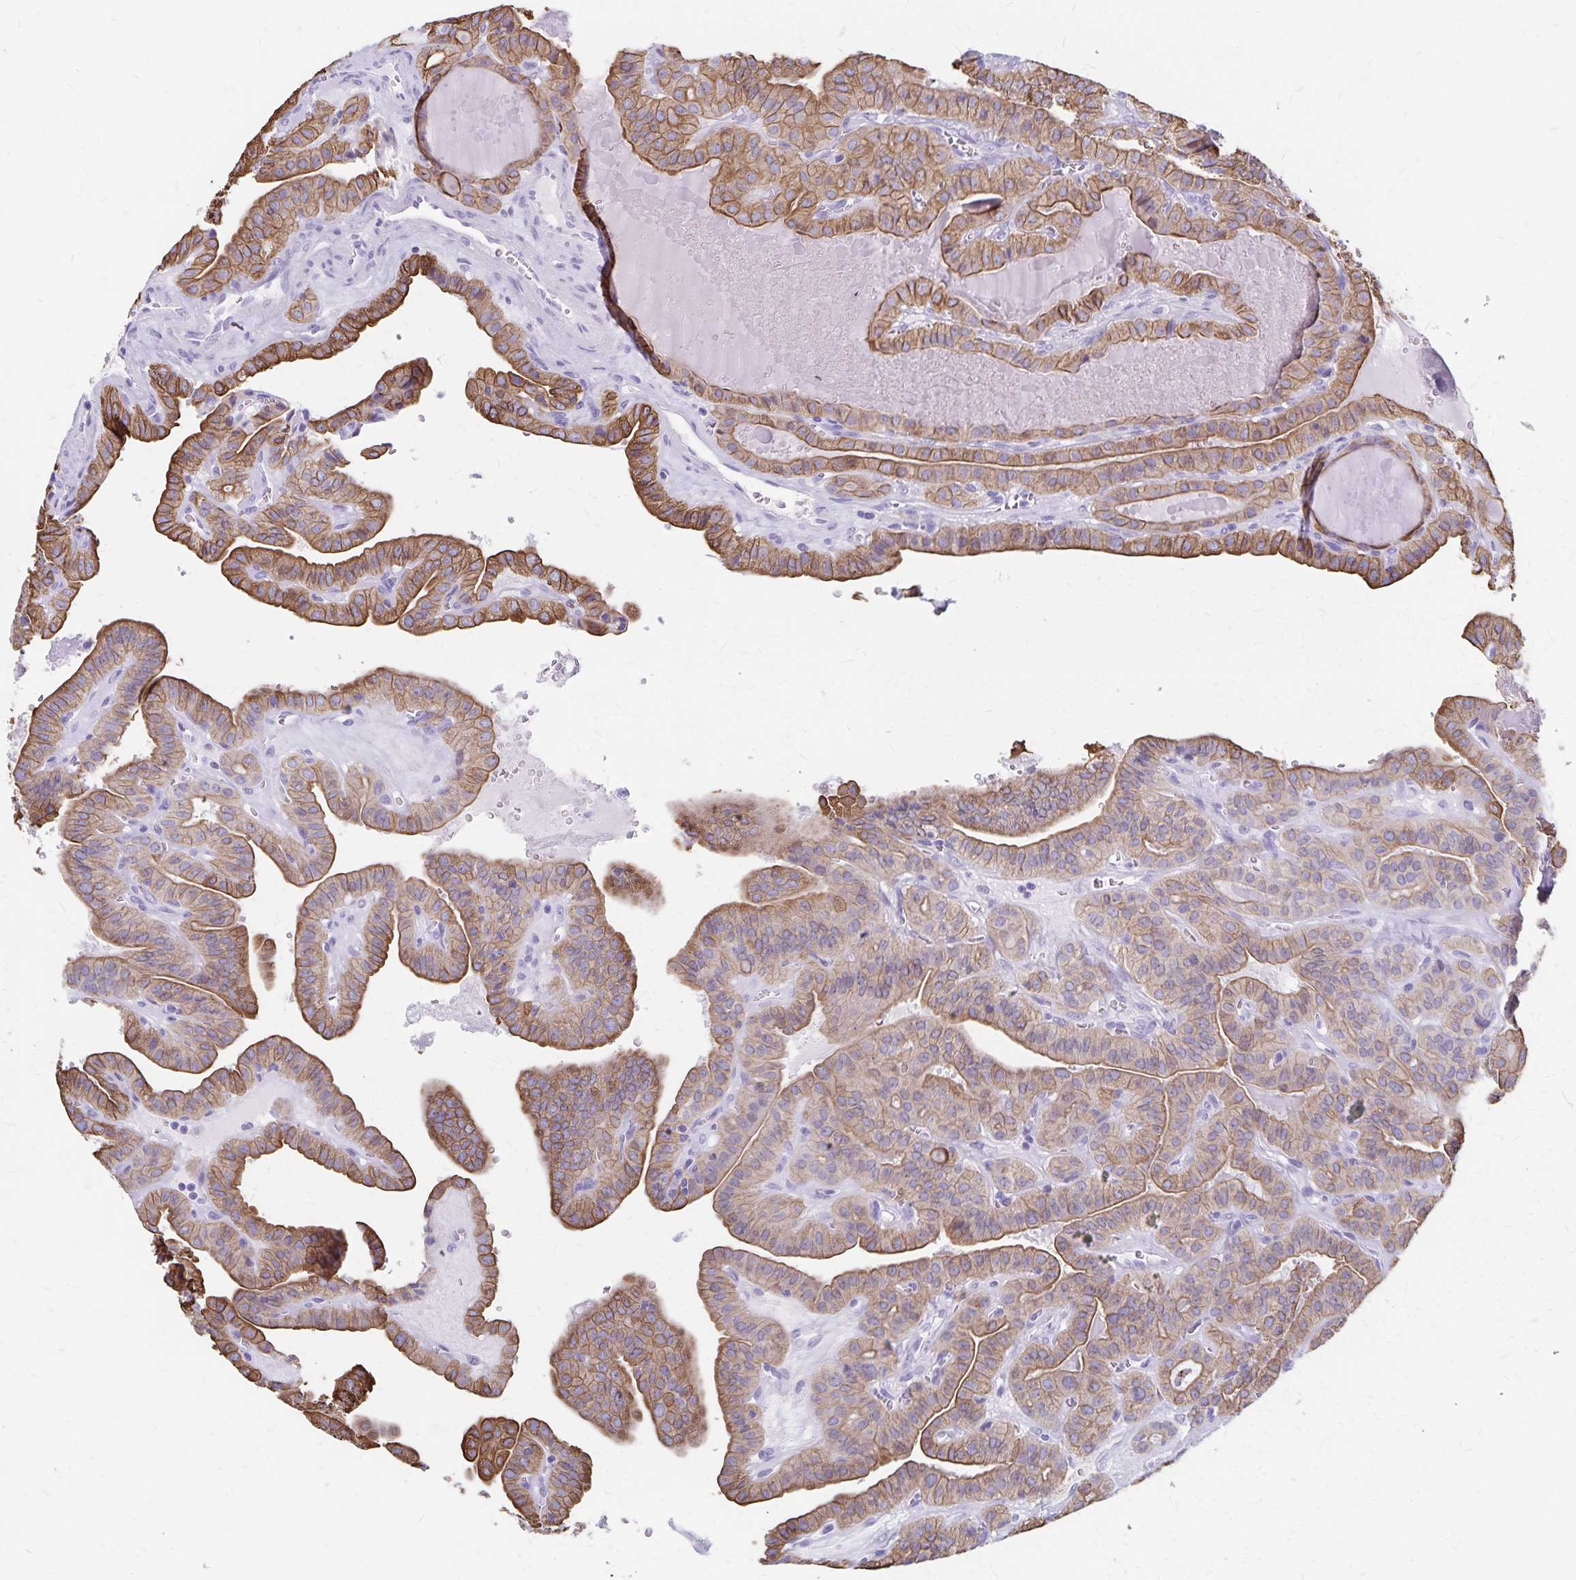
{"staining": {"intensity": "moderate", "quantity": ">75%", "location": "cytoplasmic/membranous"}, "tissue": "thyroid cancer", "cell_type": "Tumor cells", "image_type": "cancer", "snomed": [{"axis": "morphology", "description": "Papillary adenocarcinoma, NOS"}, {"axis": "topography", "description": "Thyroid gland"}], "caption": "The image displays staining of thyroid papillary adenocarcinoma, revealing moderate cytoplasmic/membranous protein staining (brown color) within tumor cells. (Stains: DAB (3,3'-diaminobenzidine) in brown, nuclei in blue, Microscopy: brightfield microscopy at high magnification).", "gene": "GPBAR1", "patient": {"sex": "male", "age": 52}}